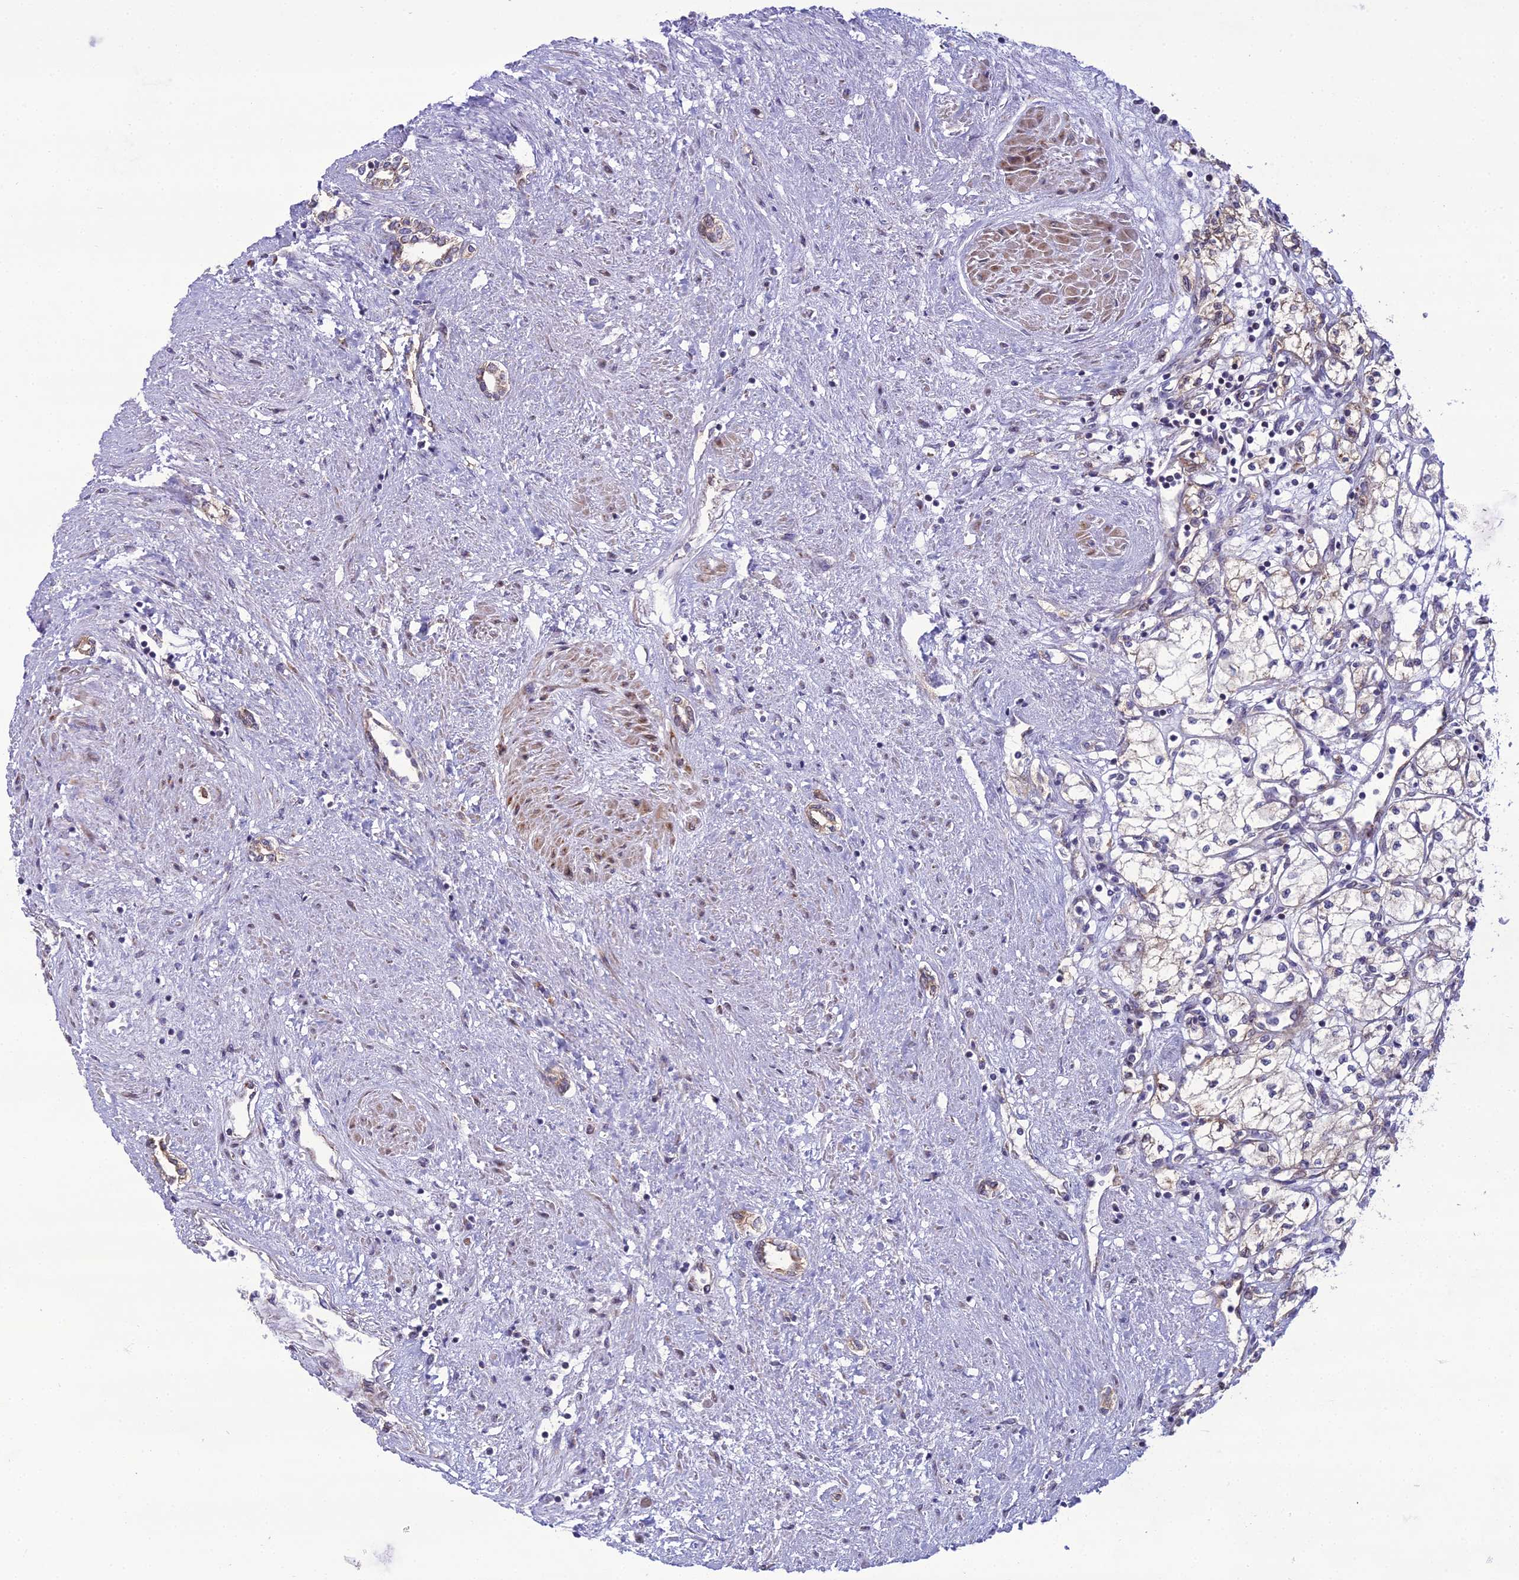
{"staining": {"intensity": "weak", "quantity": "<25%", "location": "cytoplasmic/membranous"}, "tissue": "renal cancer", "cell_type": "Tumor cells", "image_type": "cancer", "snomed": [{"axis": "morphology", "description": "Adenocarcinoma, NOS"}, {"axis": "topography", "description": "Kidney"}], "caption": "There is no significant positivity in tumor cells of adenocarcinoma (renal).", "gene": "NODAL", "patient": {"sex": "male", "age": 59}}